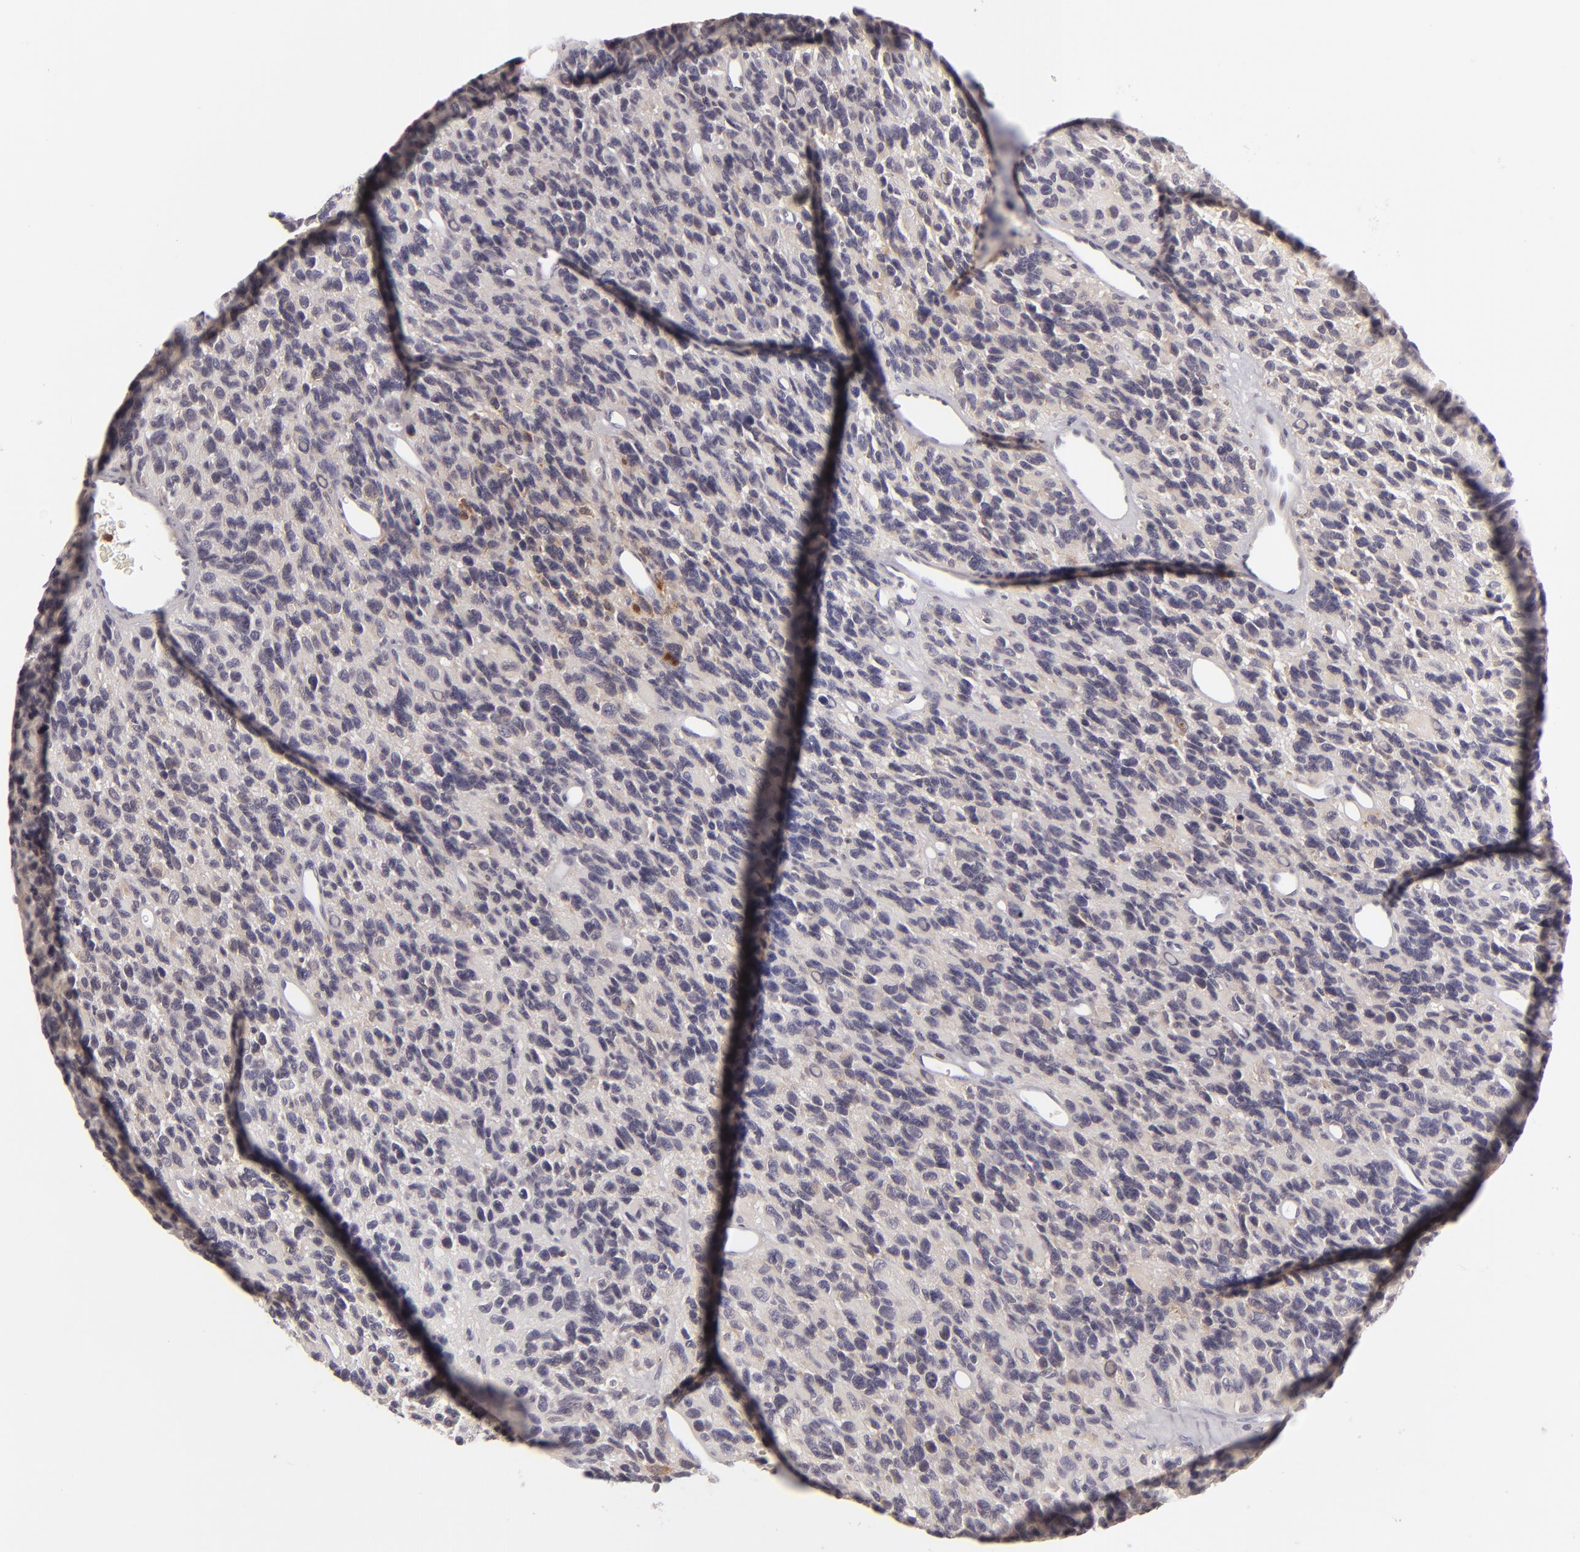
{"staining": {"intensity": "negative", "quantity": "none", "location": "none"}, "tissue": "glioma", "cell_type": "Tumor cells", "image_type": "cancer", "snomed": [{"axis": "morphology", "description": "Glioma, malignant, High grade"}, {"axis": "topography", "description": "Brain"}], "caption": "Tumor cells show no significant expression in glioma.", "gene": "APOBEC3G", "patient": {"sex": "male", "age": 77}}